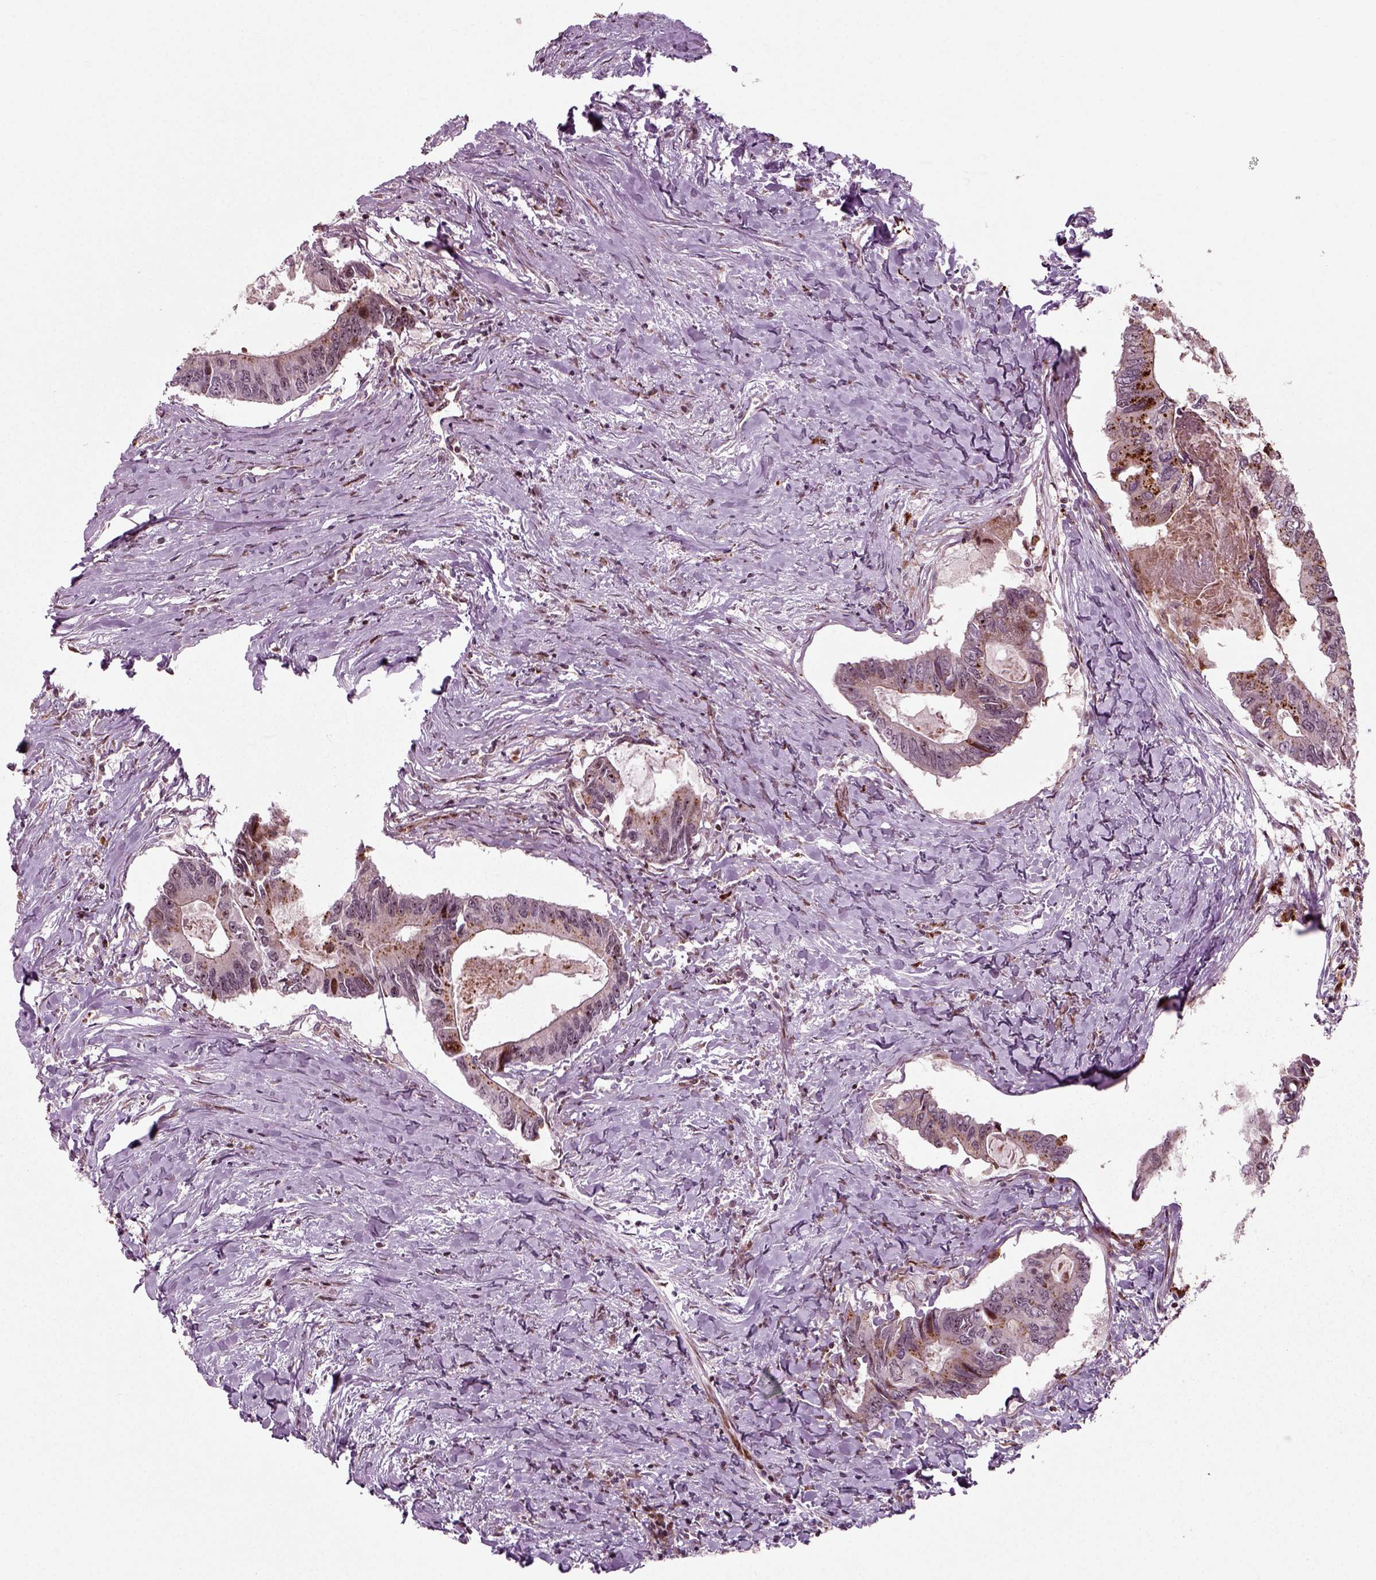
{"staining": {"intensity": "strong", "quantity": "<25%", "location": "cytoplasmic/membranous,nuclear"}, "tissue": "colorectal cancer", "cell_type": "Tumor cells", "image_type": "cancer", "snomed": [{"axis": "morphology", "description": "Adenocarcinoma, NOS"}, {"axis": "topography", "description": "Colon"}], "caption": "A high-resolution micrograph shows immunohistochemistry (IHC) staining of colorectal cancer (adenocarcinoma), which shows strong cytoplasmic/membranous and nuclear staining in about <25% of tumor cells.", "gene": "CDC14A", "patient": {"sex": "male", "age": 53}}